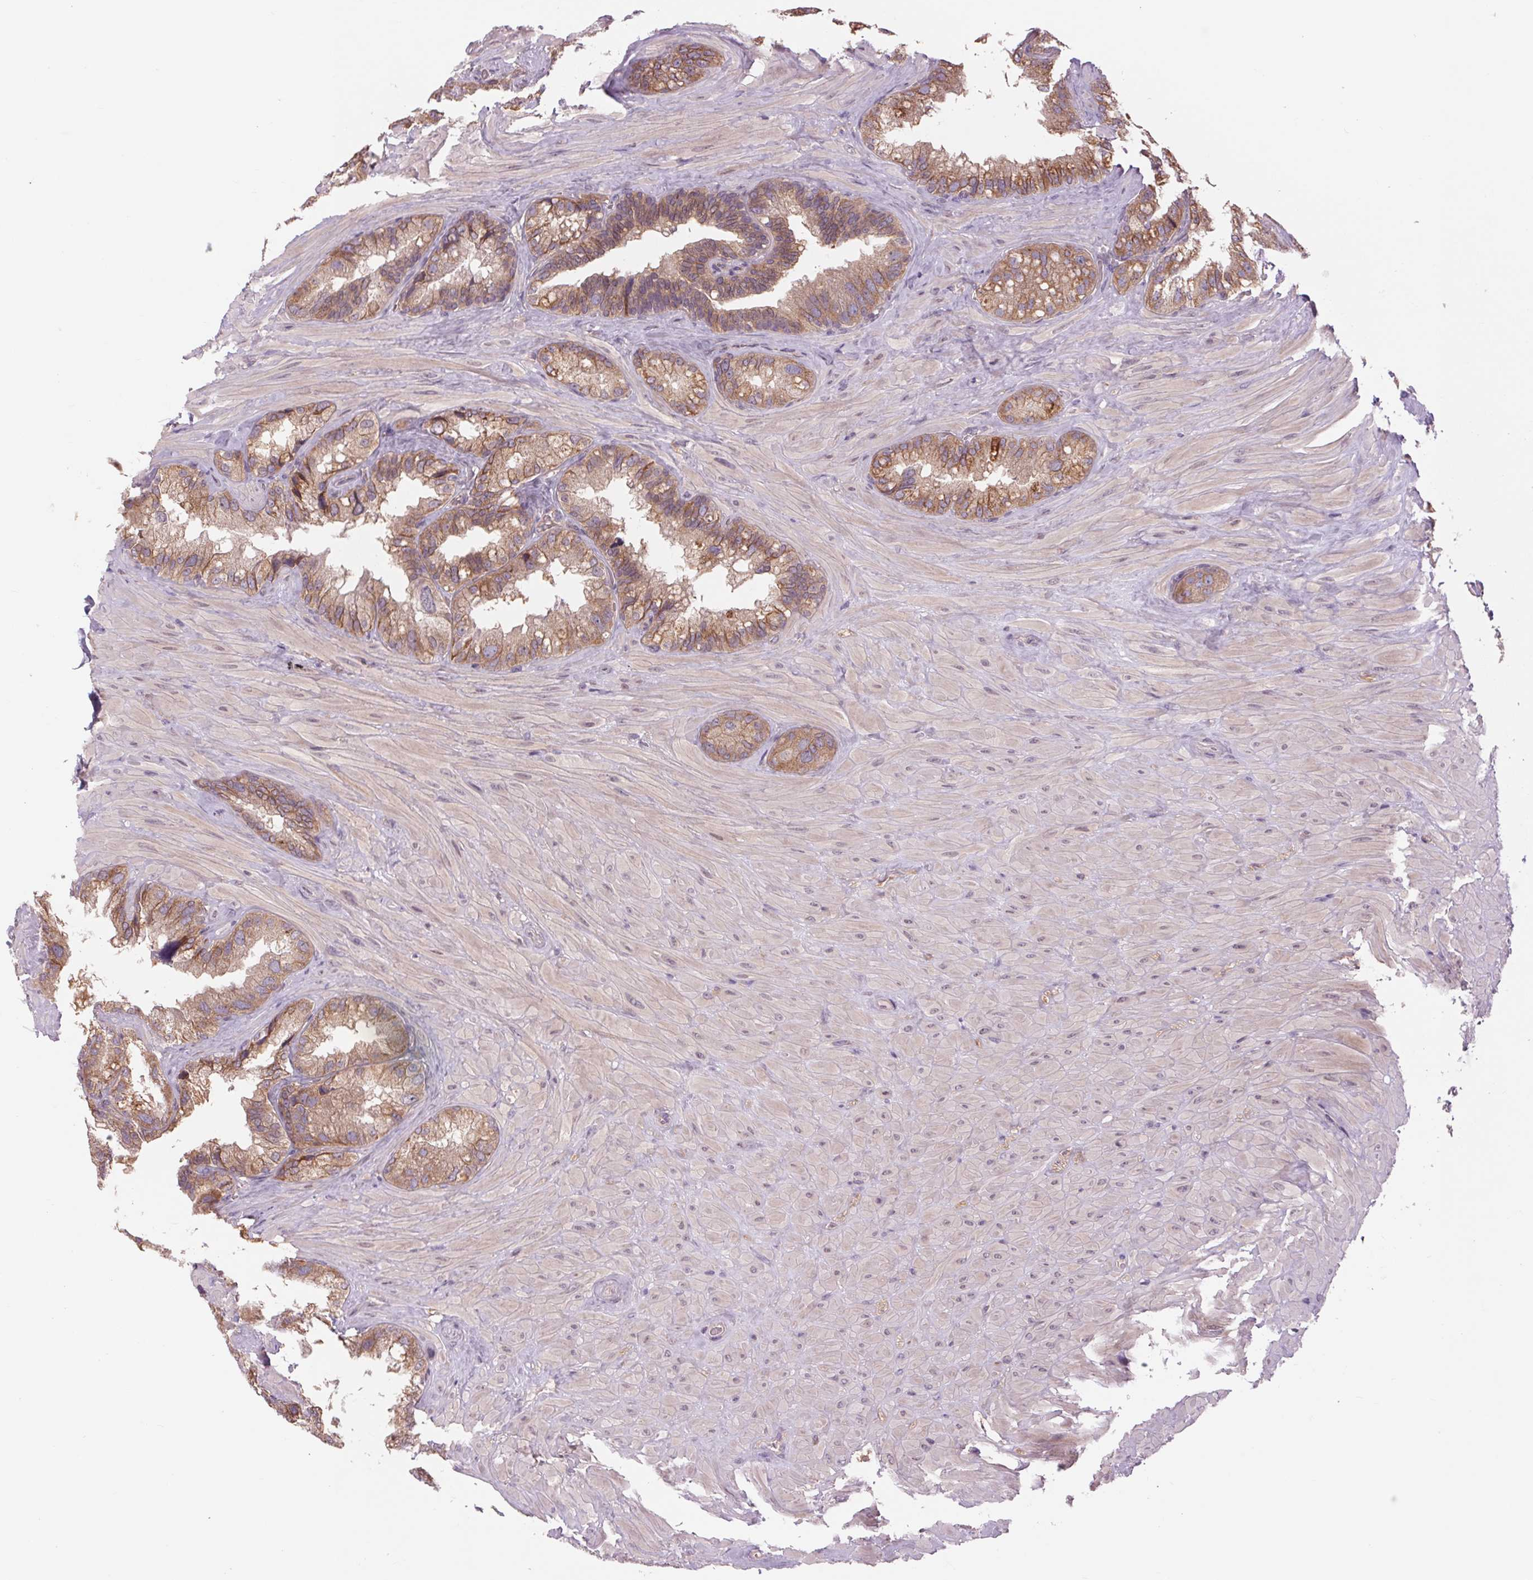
{"staining": {"intensity": "weak", "quantity": ">75%", "location": "cytoplasmic/membranous"}, "tissue": "seminal vesicle", "cell_type": "Glandular cells", "image_type": "normal", "snomed": [{"axis": "morphology", "description": "Normal tissue, NOS"}, {"axis": "topography", "description": "Seminal veicle"}], "caption": "A micrograph showing weak cytoplasmic/membranous staining in about >75% of glandular cells in benign seminal vesicle, as visualized by brown immunohistochemical staining.", "gene": "SH3RF2", "patient": {"sex": "male", "age": 60}}